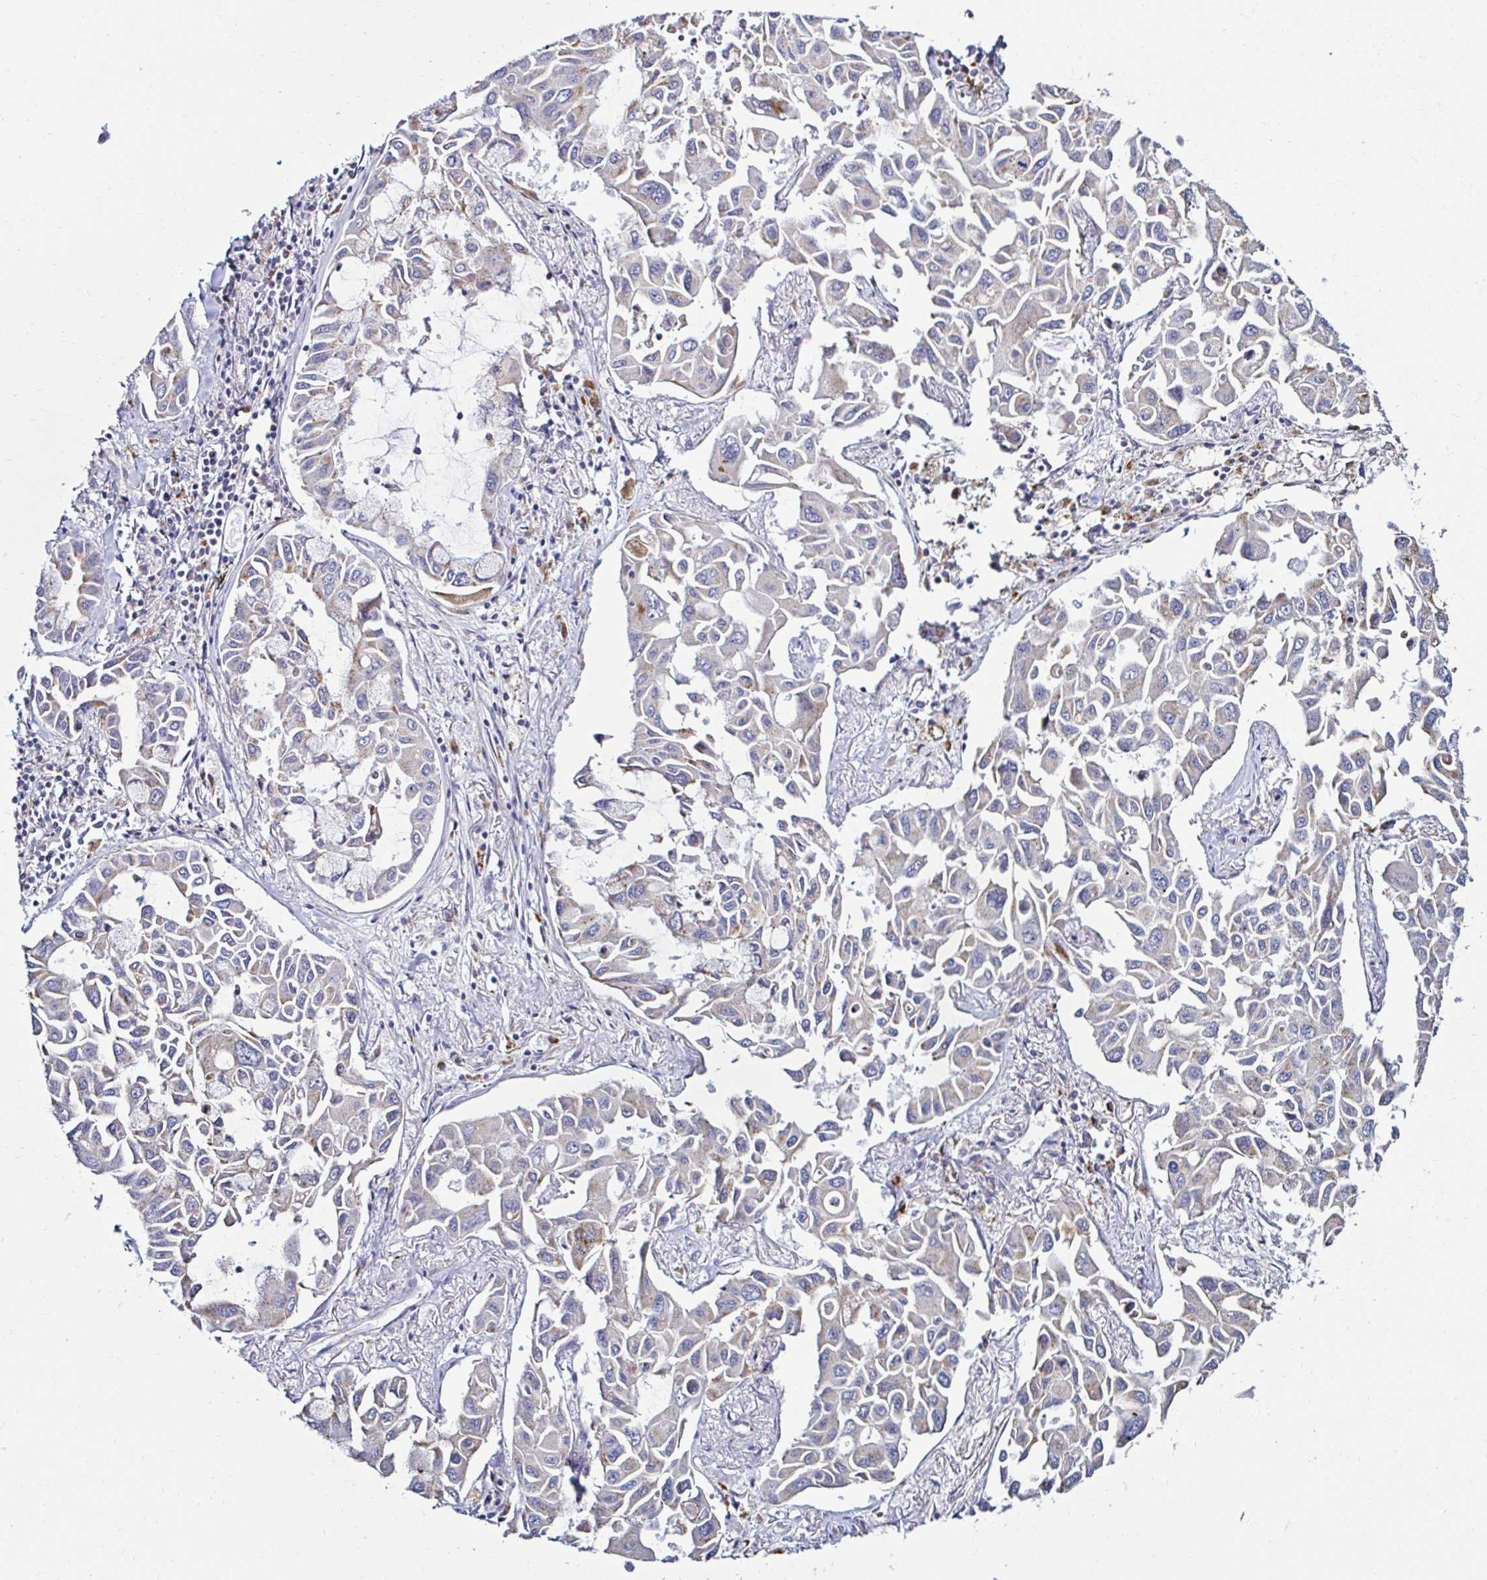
{"staining": {"intensity": "weak", "quantity": "<25%", "location": "cytoplasmic/membranous"}, "tissue": "lung cancer", "cell_type": "Tumor cells", "image_type": "cancer", "snomed": [{"axis": "morphology", "description": "Adenocarcinoma, NOS"}, {"axis": "topography", "description": "Lung"}], "caption": "Lung cancer stained for a protein using immunohistochemistry (IHC) shows no positivity tumor cells.", "gene": "GALNS", "patient": {"sex": "male", "age": 64}}